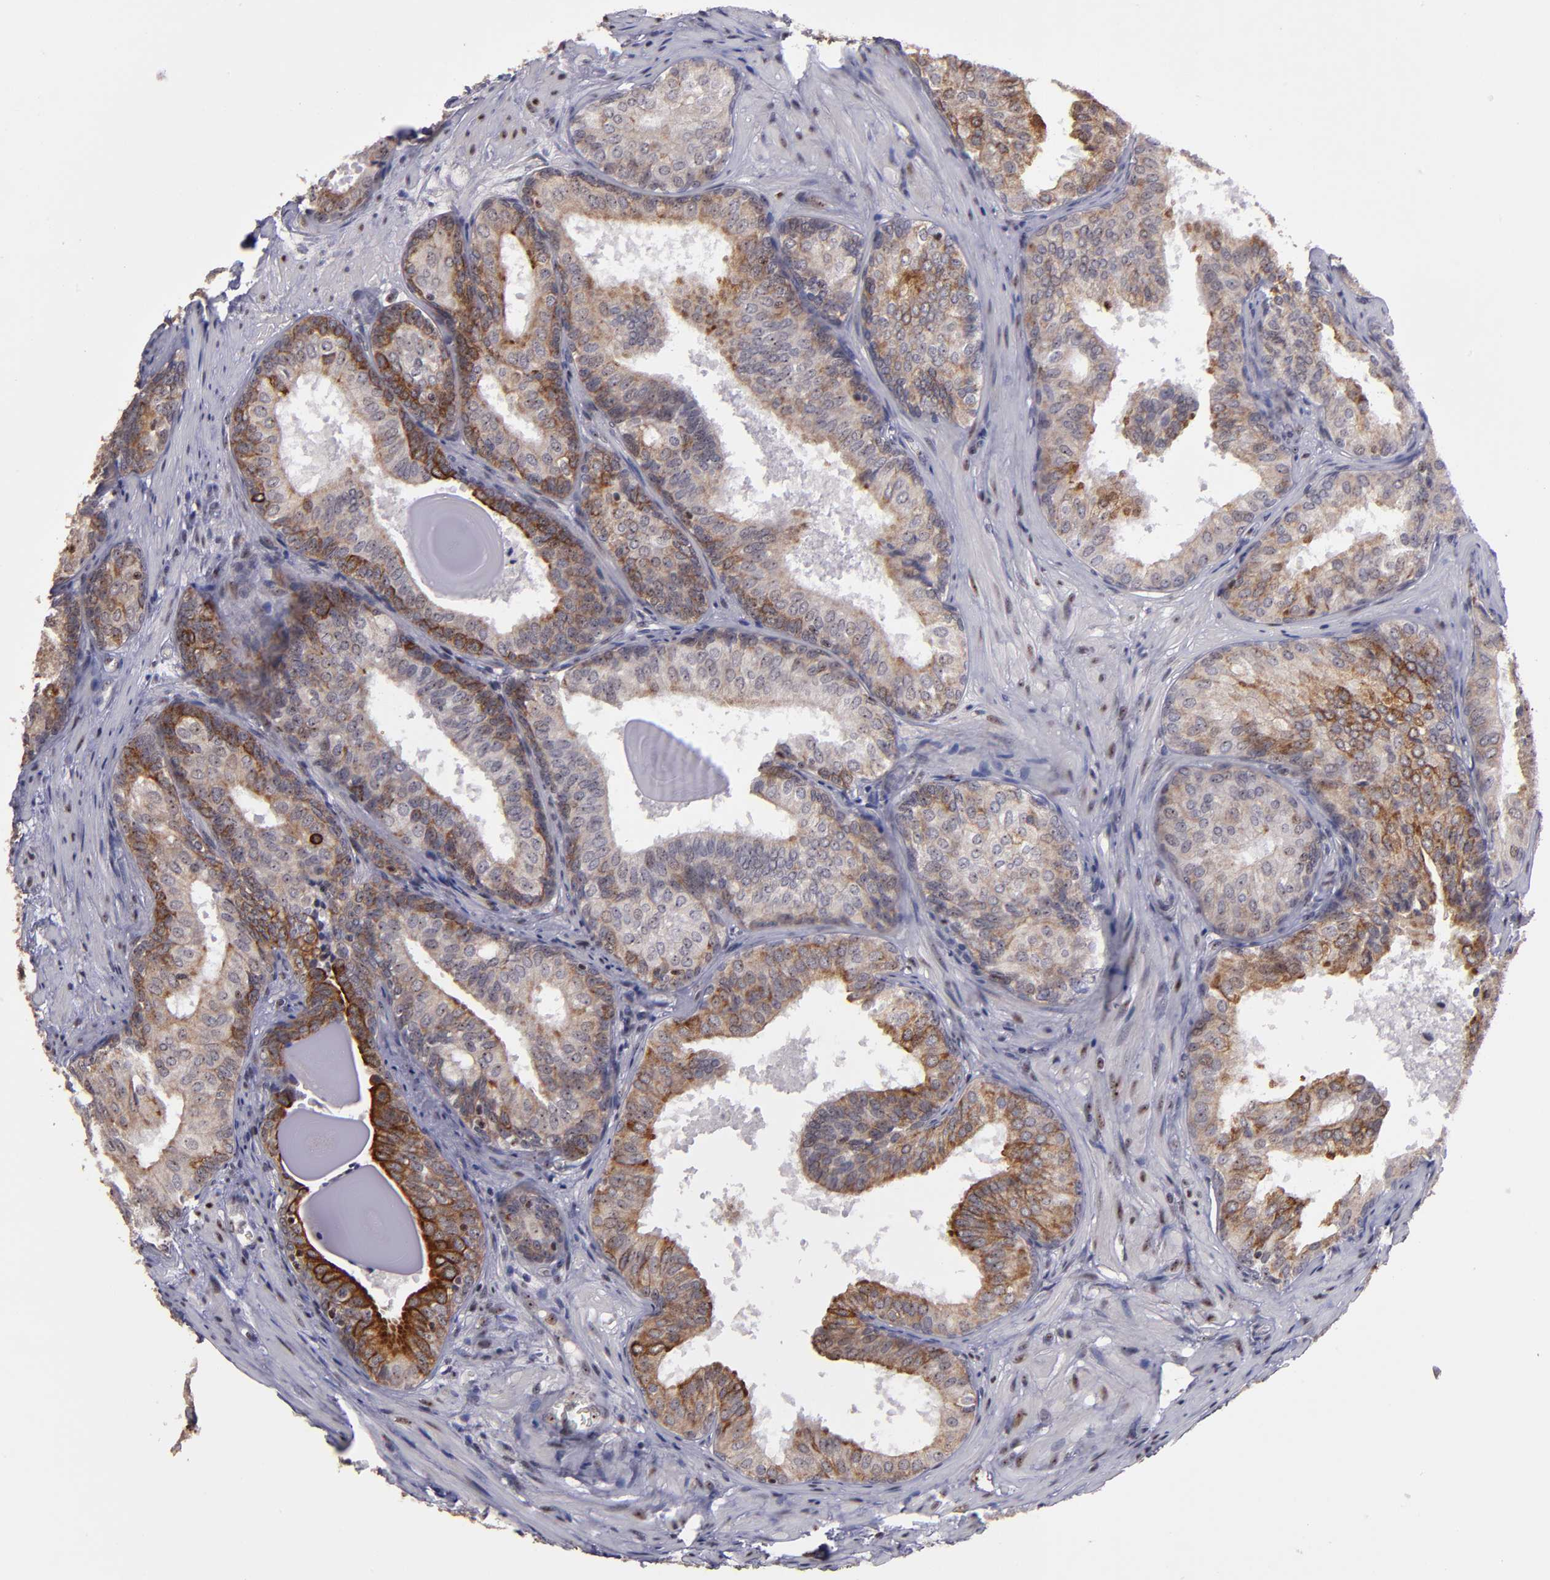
{"staining": {"intensity": "moderate", "quantity": "25%-75%", "location": "cytoplasmic/membranous"}, "tissue": "prostate cancer", "cell_type": "Tumor cells", "image_type": "cancer", "snomed": [{"axis": "morphology", "description": "Adenocarcinoma, Low grade"}, {"axis": "topography", "description": "Prostate"}], "caption": "About 25%-75% of tumor cells in low-grade adenocarcinoma (prostate) exhibit moderate cytoplasmic/membranous protein staining as visualized by brown immunohistochemical staining.", "gene": "DDX24", "patient": {"sex": "male", "age": 69}}